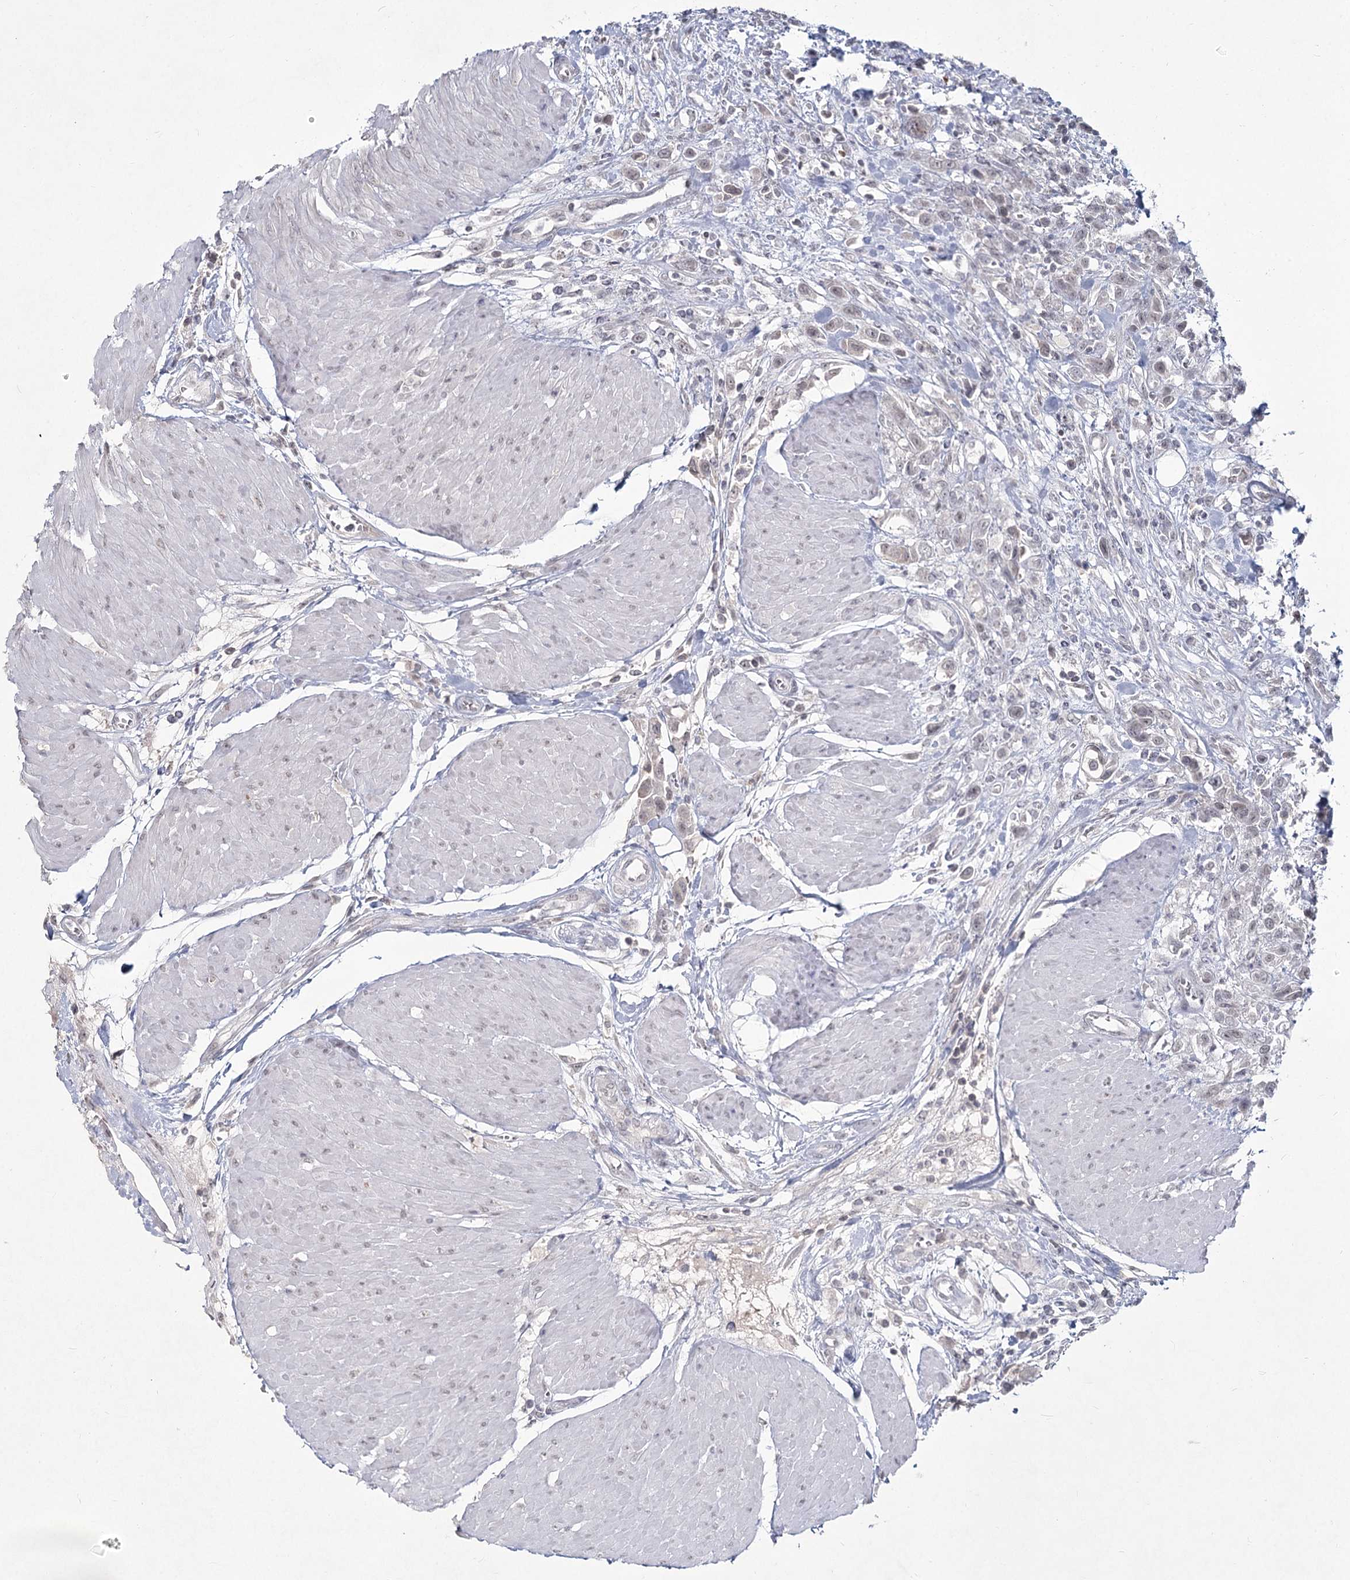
{"staining": {"intensity": "weak", "quantity": "<25%", "location": "nuclear"}, "tissue": "urothelial cancer", "cell_type": "Tumor cells", "image_type": "cancer", "snomed": [{"axis": "morphology", "description": "Urothelial carcinoma, High grade"}, {"axis": "topography", "description": "Urinary bladder"}], "caption": "A micrograph of human urothelial carcinoma (high-grade) is negative for staining in tumor cells.", "gene": "LY6G5C", "patient": {"sex": "male", "age": 50}}